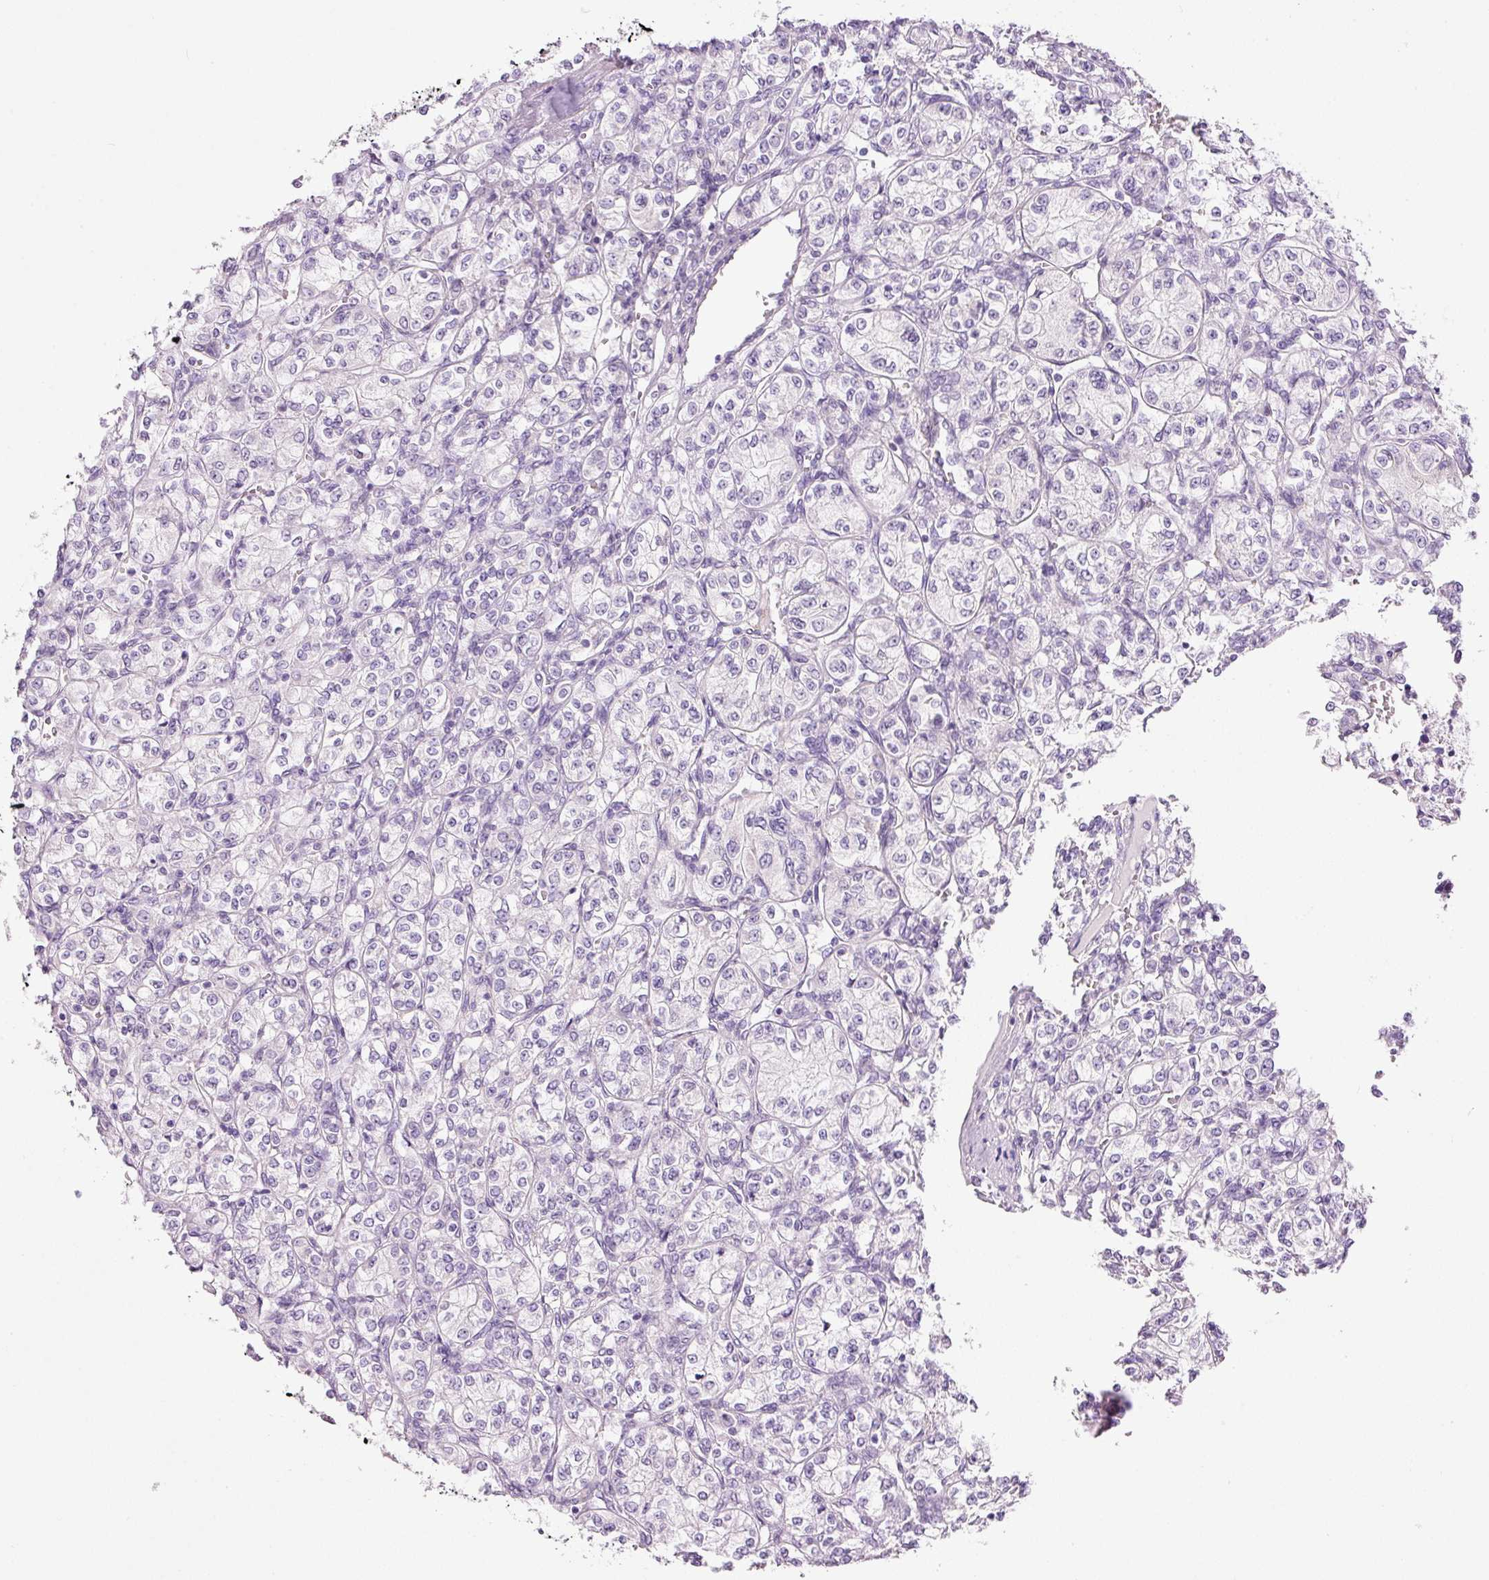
{"staining": {"intensity": "negative", "quantity": "none", "location": "none"}, "tissue": "renal cancer", "cell_type": "Tumor cells", "image_type": "cancer", "snomed": [{"axis": "morphology", "description": "Adenocarcinoma, NOS"}, {"axis": "topography", "description": "Kidney"}], "caption": "Protein analysis of renal cancer (adenocarcinoma) displays no significant staining in tumor cells.", "gene": "SRC", "patient": {"sex": "male", "age": 77}}